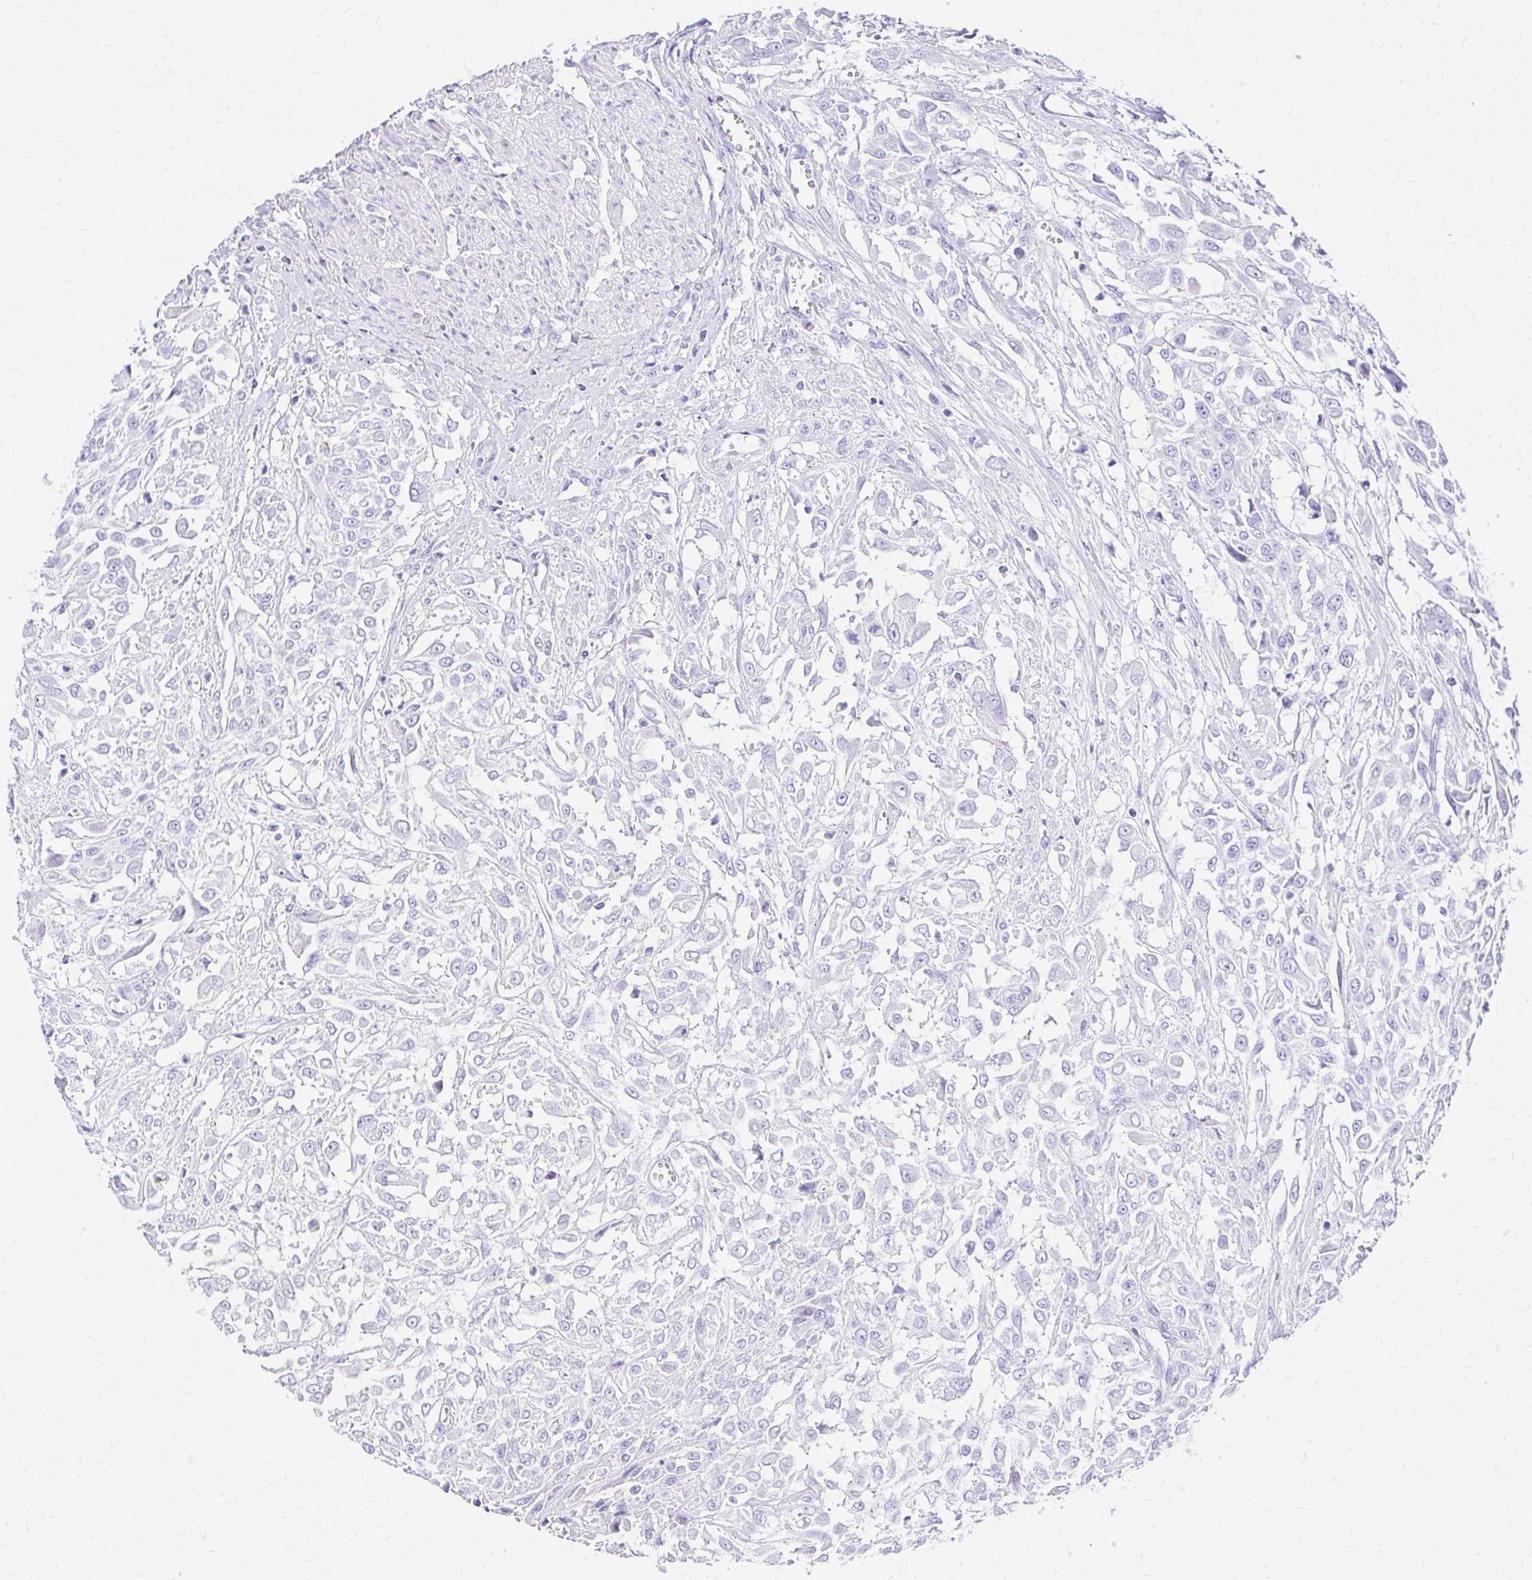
{"staining": {"intensity": "negative", "quantity": "none", "location": "none"}, "tissue": "urothelial cancer", "cell_type": "Tumor cells", "image_type": "cancer", "snomed": [{"axis": "morphology", "description": "Urothelial carcinoma, High grade"}, {"axis": "topography", "description": "Urinary bladder"}], "caption": "Immunohistochemical staining of human high-grade urothelial carcinoma reveals no significant expression in tumor cells.", "gene": "S100G", "patient": {"sex": "male", "age": 57}}